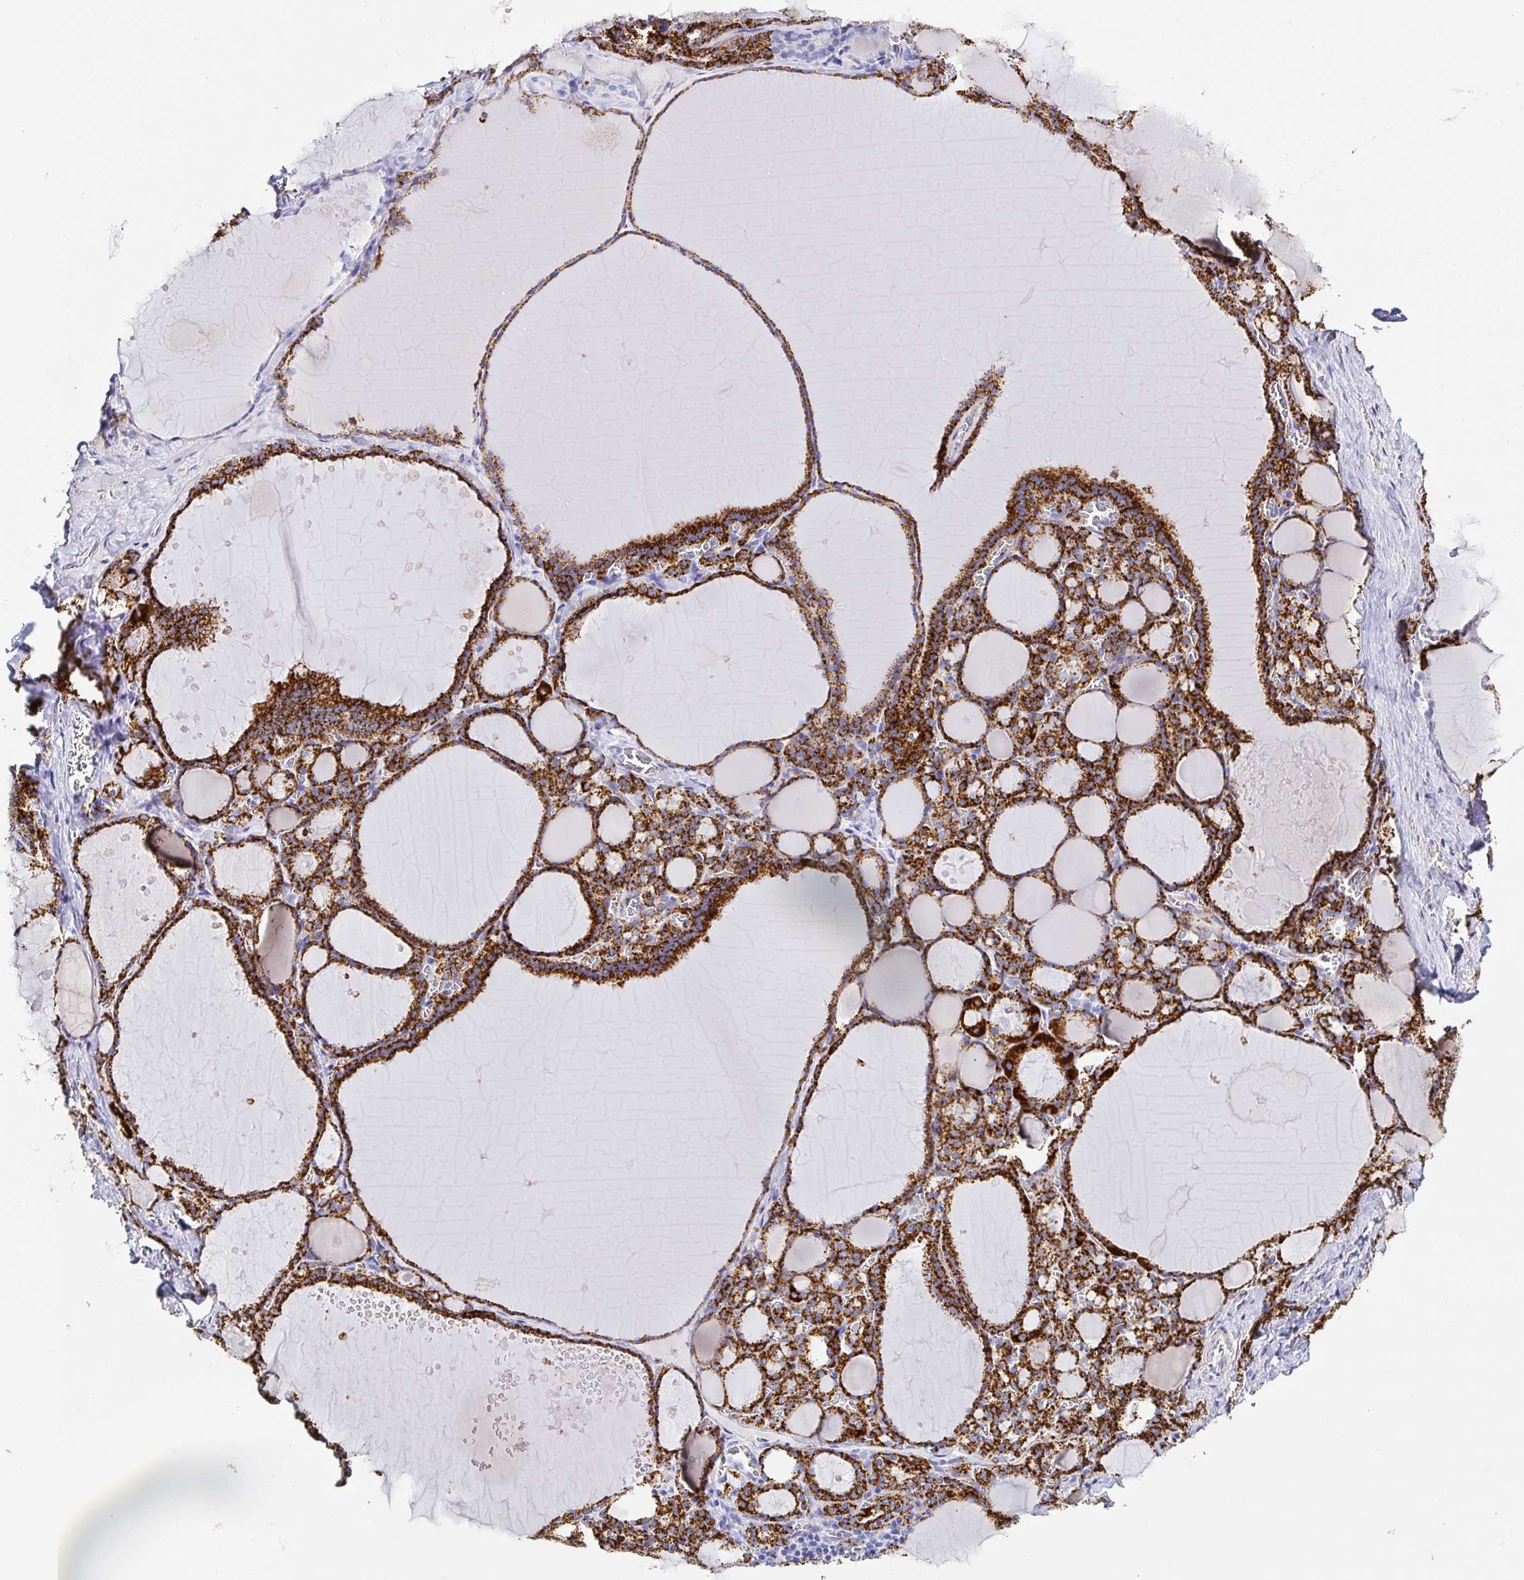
{"staining": {"intensity": "strong", "quantity": ">75%", "location": "cytoplasmic/membranous"}, "tissue": "thyroid gland", "cell_type": "Glandular cells", "image_type": "normal", "snomed": [{"axis": "morphology", "description": "Normal tissue, NOS"}, {"axis": "topography", "description": "Thyroid gland"}], "caption": "Glandular cells exhibit strong cytoplasmic/membranous staining in approximately >75% of cells in benign thyroid gland. (DAB = brown stain, brightfield microscopy at high magnification).", "gene": "MAOA", "patient": {"sex": "male", "age": 56}}